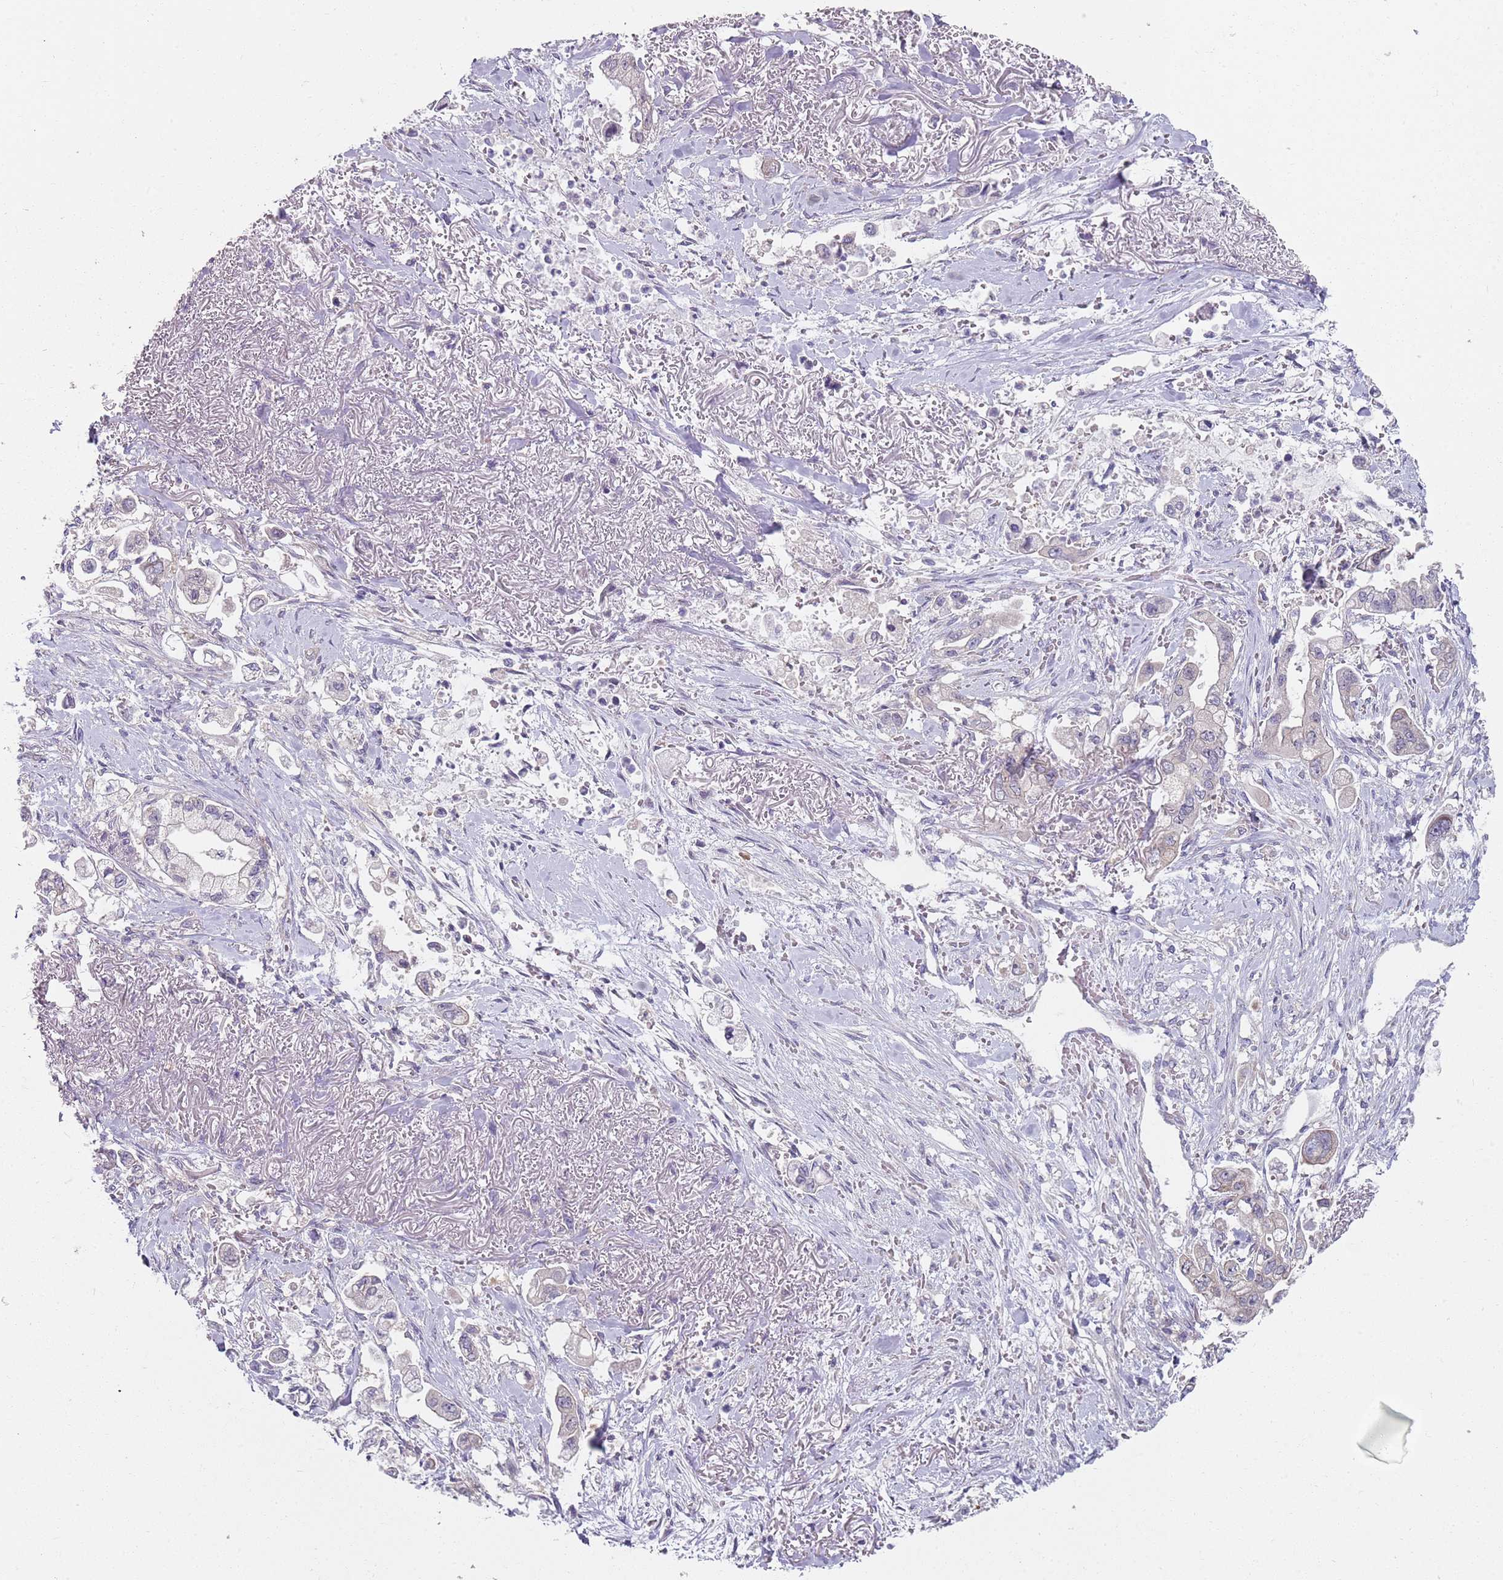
{"staining": {"intensity": "negative", "quantity": "none", "location": "none"}, "tissue": "stomach cancer", "cell_type": "Tumor cells", "image_type": "cancer", "snomed": [{"axis": "morphology", "description": "Adenocarcinoma, NOS"}, {"axis": "topography", "description": "Stomach"}], "caption": "Immunohistochemistry of stomach cancer demonstrates no expression in tumor cells.", "gene": "SLC26A6", "patient": {"sex": "male", "age": 62}}